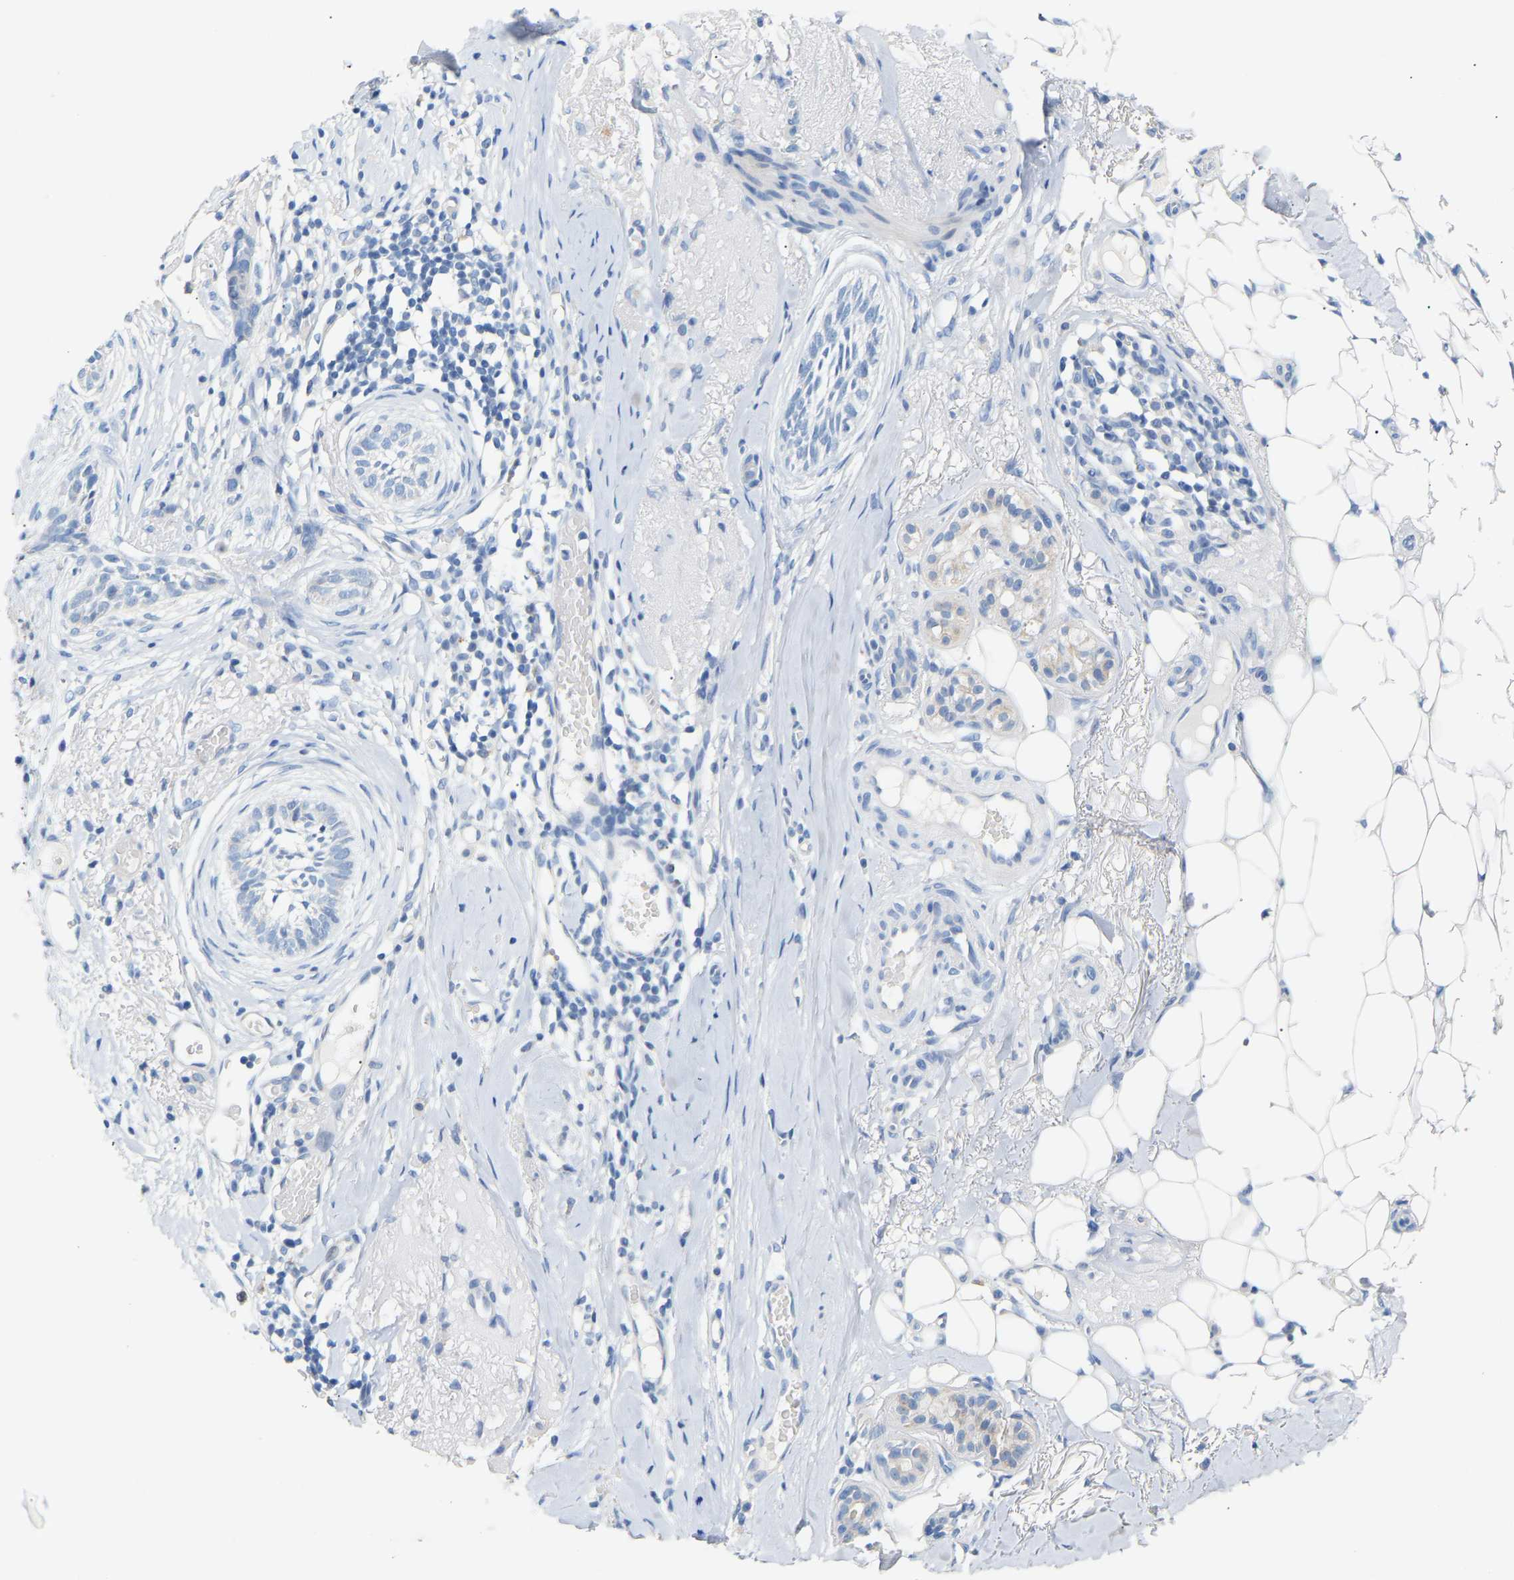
{"staining": {"intensity": "negative", "quantity": "none", "location": "none"}, "tissue": "skin cancer", "cell_type": "Tumor cells", "image_type": "cancer", "snomed": [{"axis": "morphology", "description": "Basal cell carcinoma"}, {"axis": "topography", "description": "Skin"}], "caption": "High magnification brightfield microscopy of basal cell carcinoma (skin) stained with DAB (3,3'-diaminobenzidine) (brown) and counterstained with hematoxylin (blue): tumor cells show no significant staining.", "gene": "PEX1", "patient": {"sex": "female", "age": 88}}